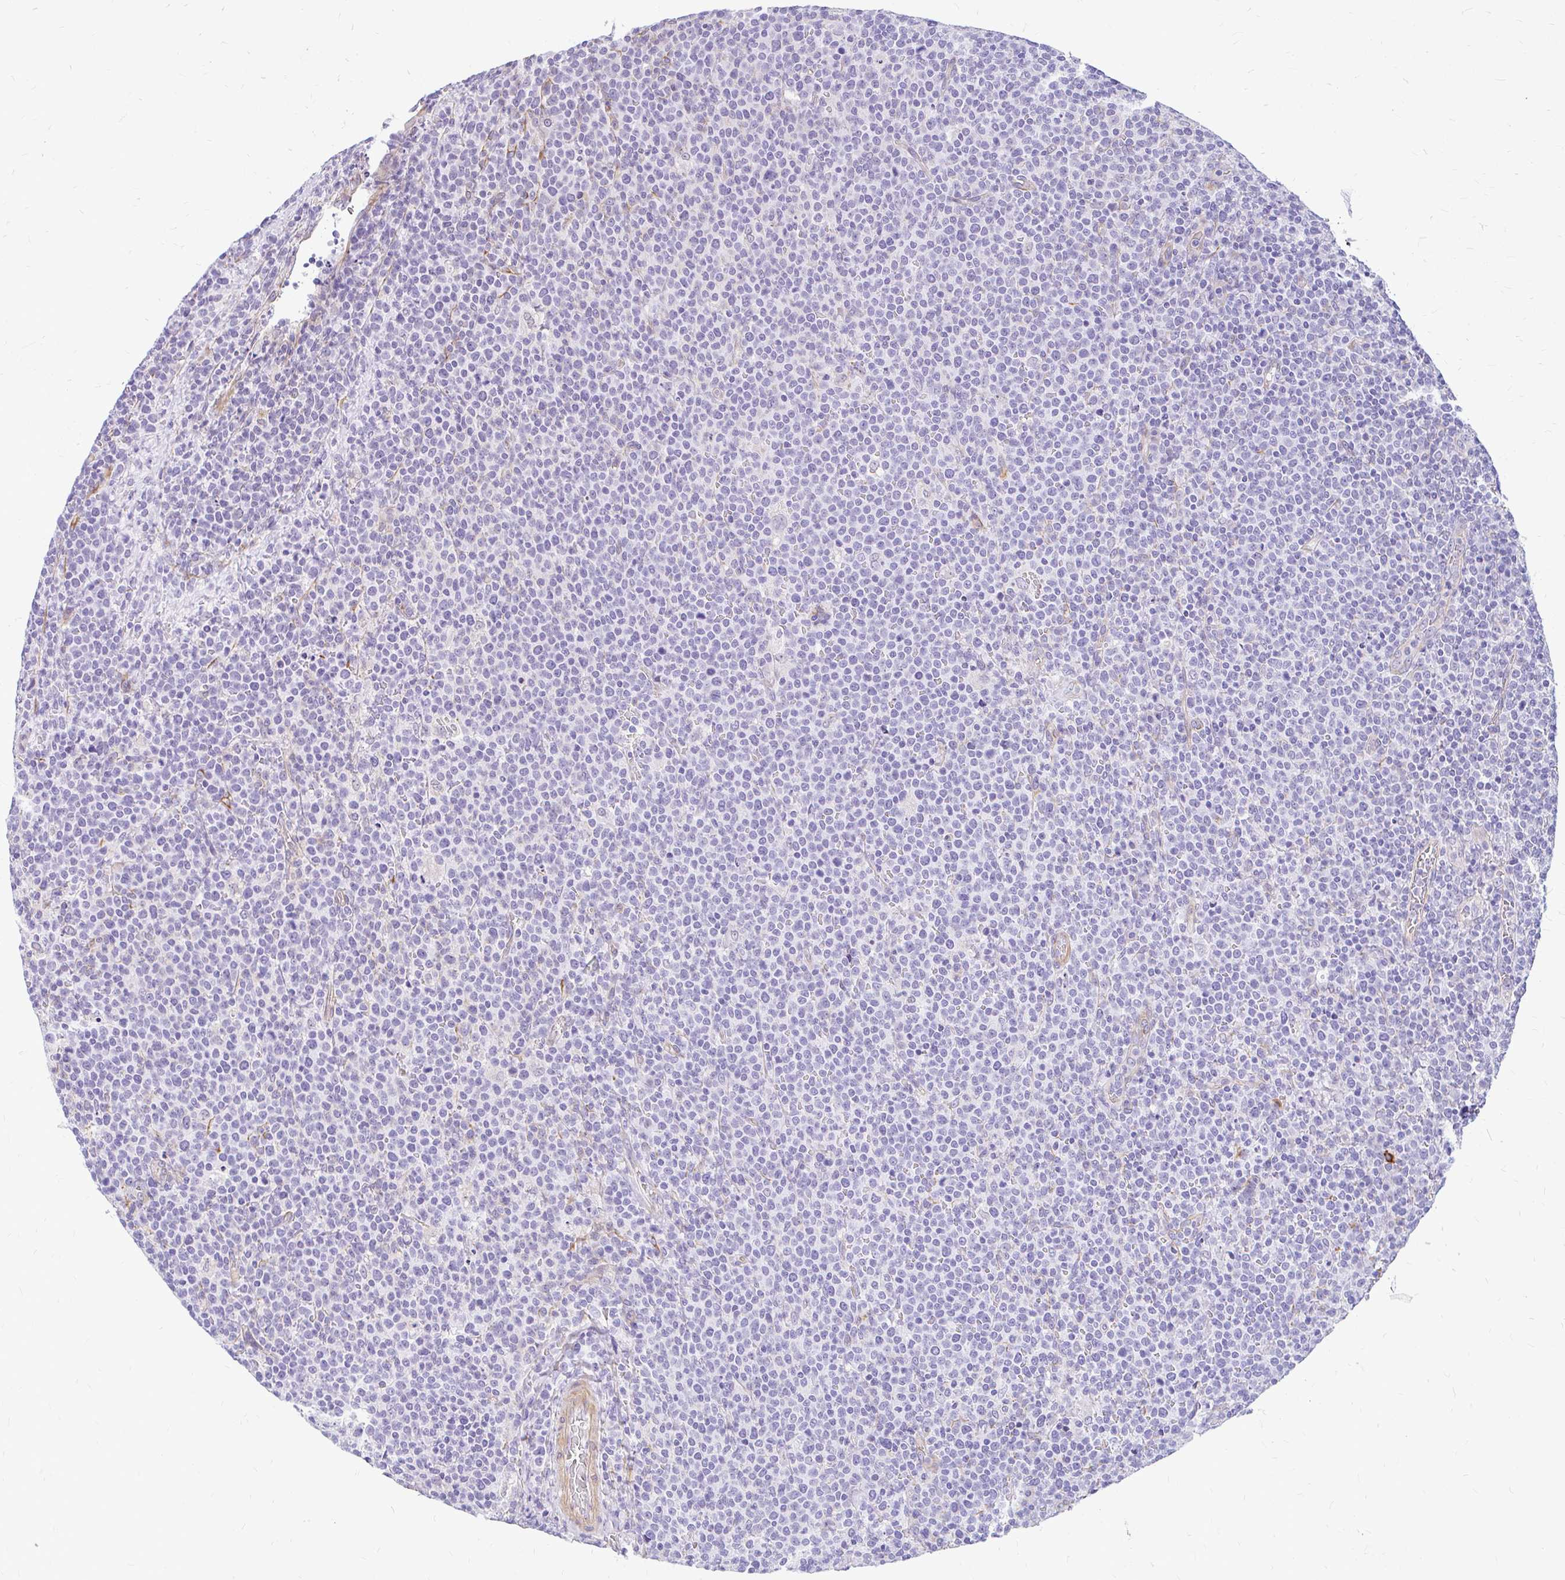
{"staining": {"intensity": "negative", "quantity": "none", "location": "none"}, "tissue": "lymphoma", "cell_type": "Tumor cells", "image_type": "cancer", "snomed": [{"axis": "morphology", "description": "Malignant lymphoma, non-Hodgkin's type, High grade"}, {"axis": "topography", "description": "Lymph node"}], "caption": "IHC micrograph of human lymphoma stained for a protein (brown), which exhibits no expression in tumor cells. Nuclei are stained in blue.", "gene": "FAM83C", "patient": {"sex": "male", "age": 61}}